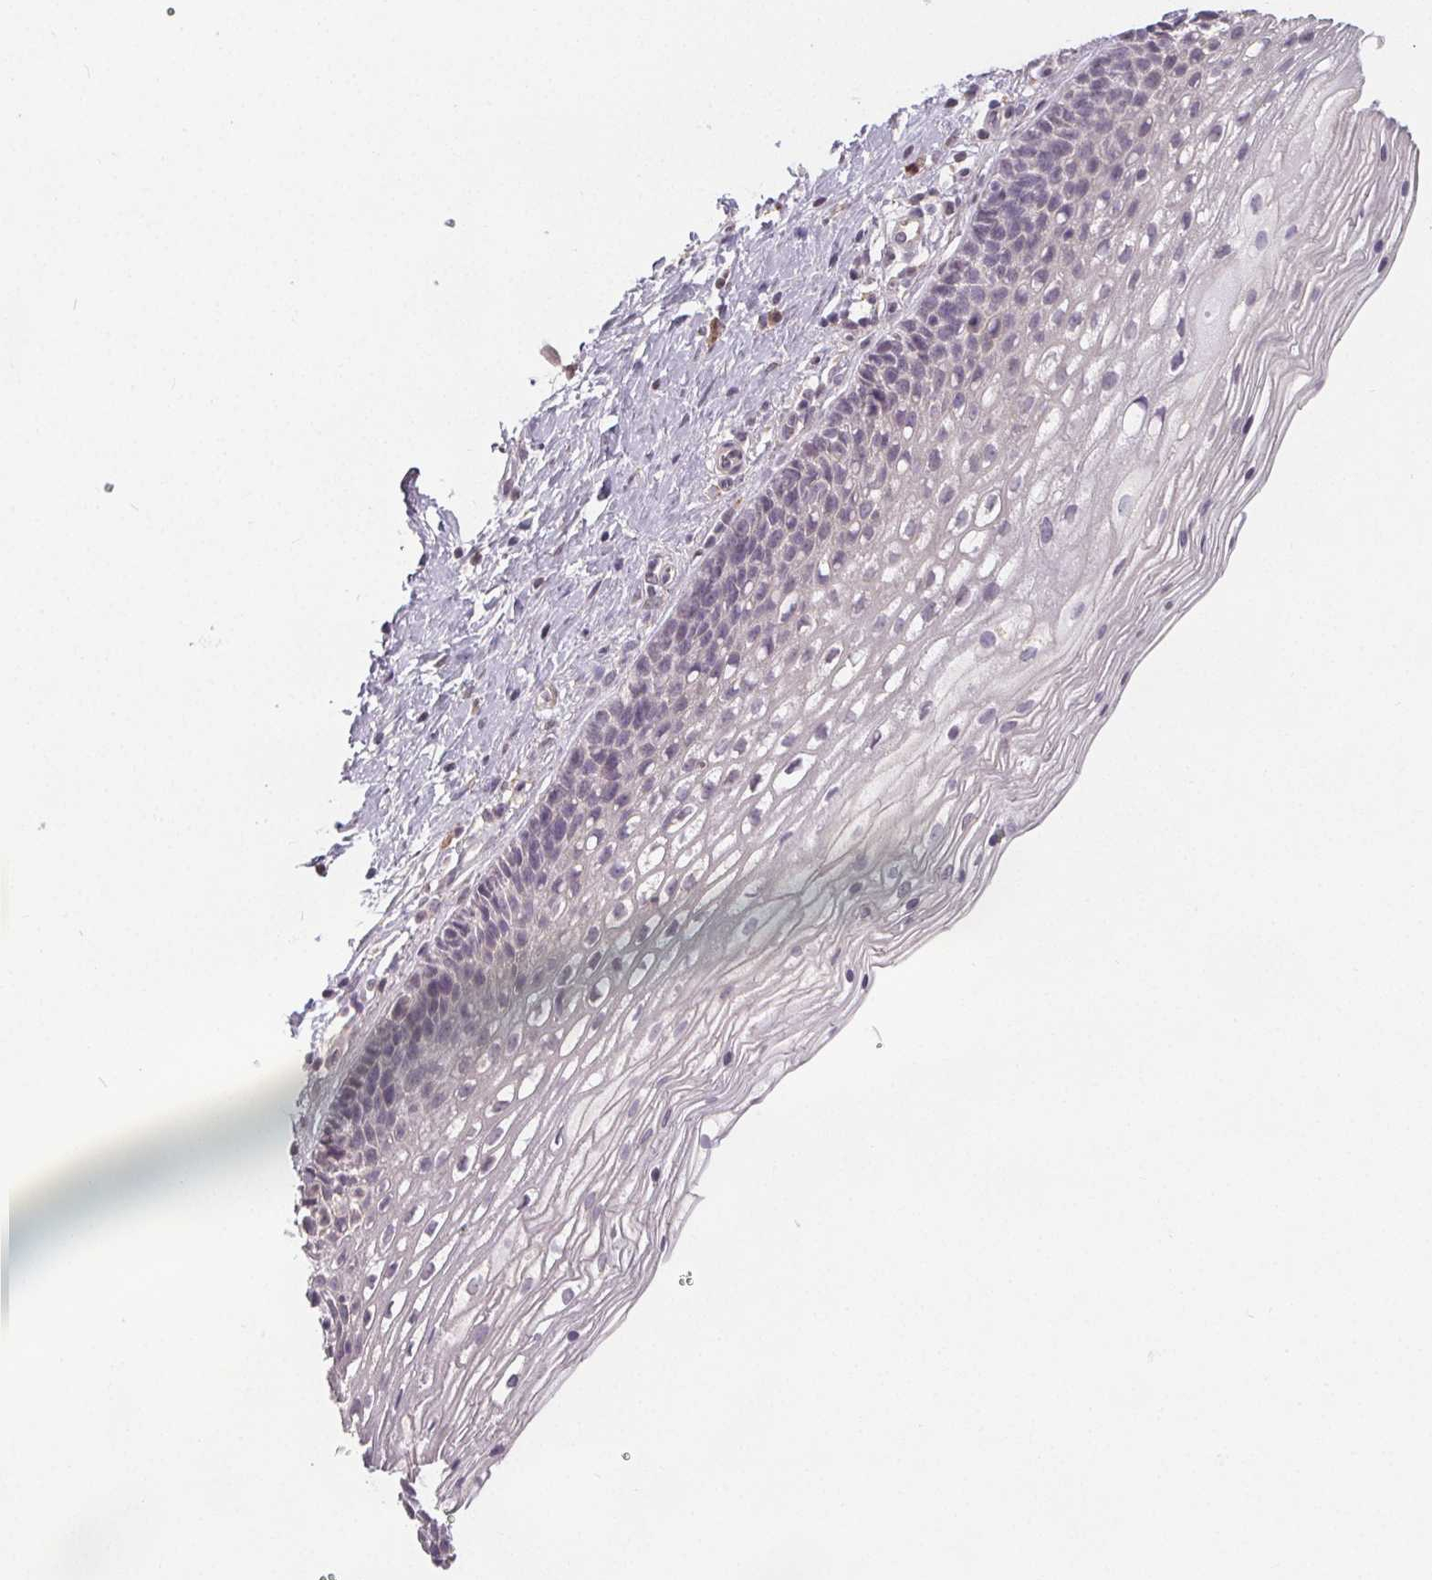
{"staining": {"intensity": "weak", "quantity": "25%-75%", "location": "cytoplasmic/membranous"}, "tissue": "cervix", "cell_type": "Glandular cells", "image_type": "normal", "snomed": [{"axis": "morphology", "description": "Normal tissue, NOS"}, {"axis": "topography", "description": "Cervix"}], "caption": "Protein positivity by IHC exhibits weak cytoplasmic/membranous staining in about 25%-75% of glandular cells in normal cervix.", "gene": "SLC26A2", "patient": {"sex": "female", "age": 34}}